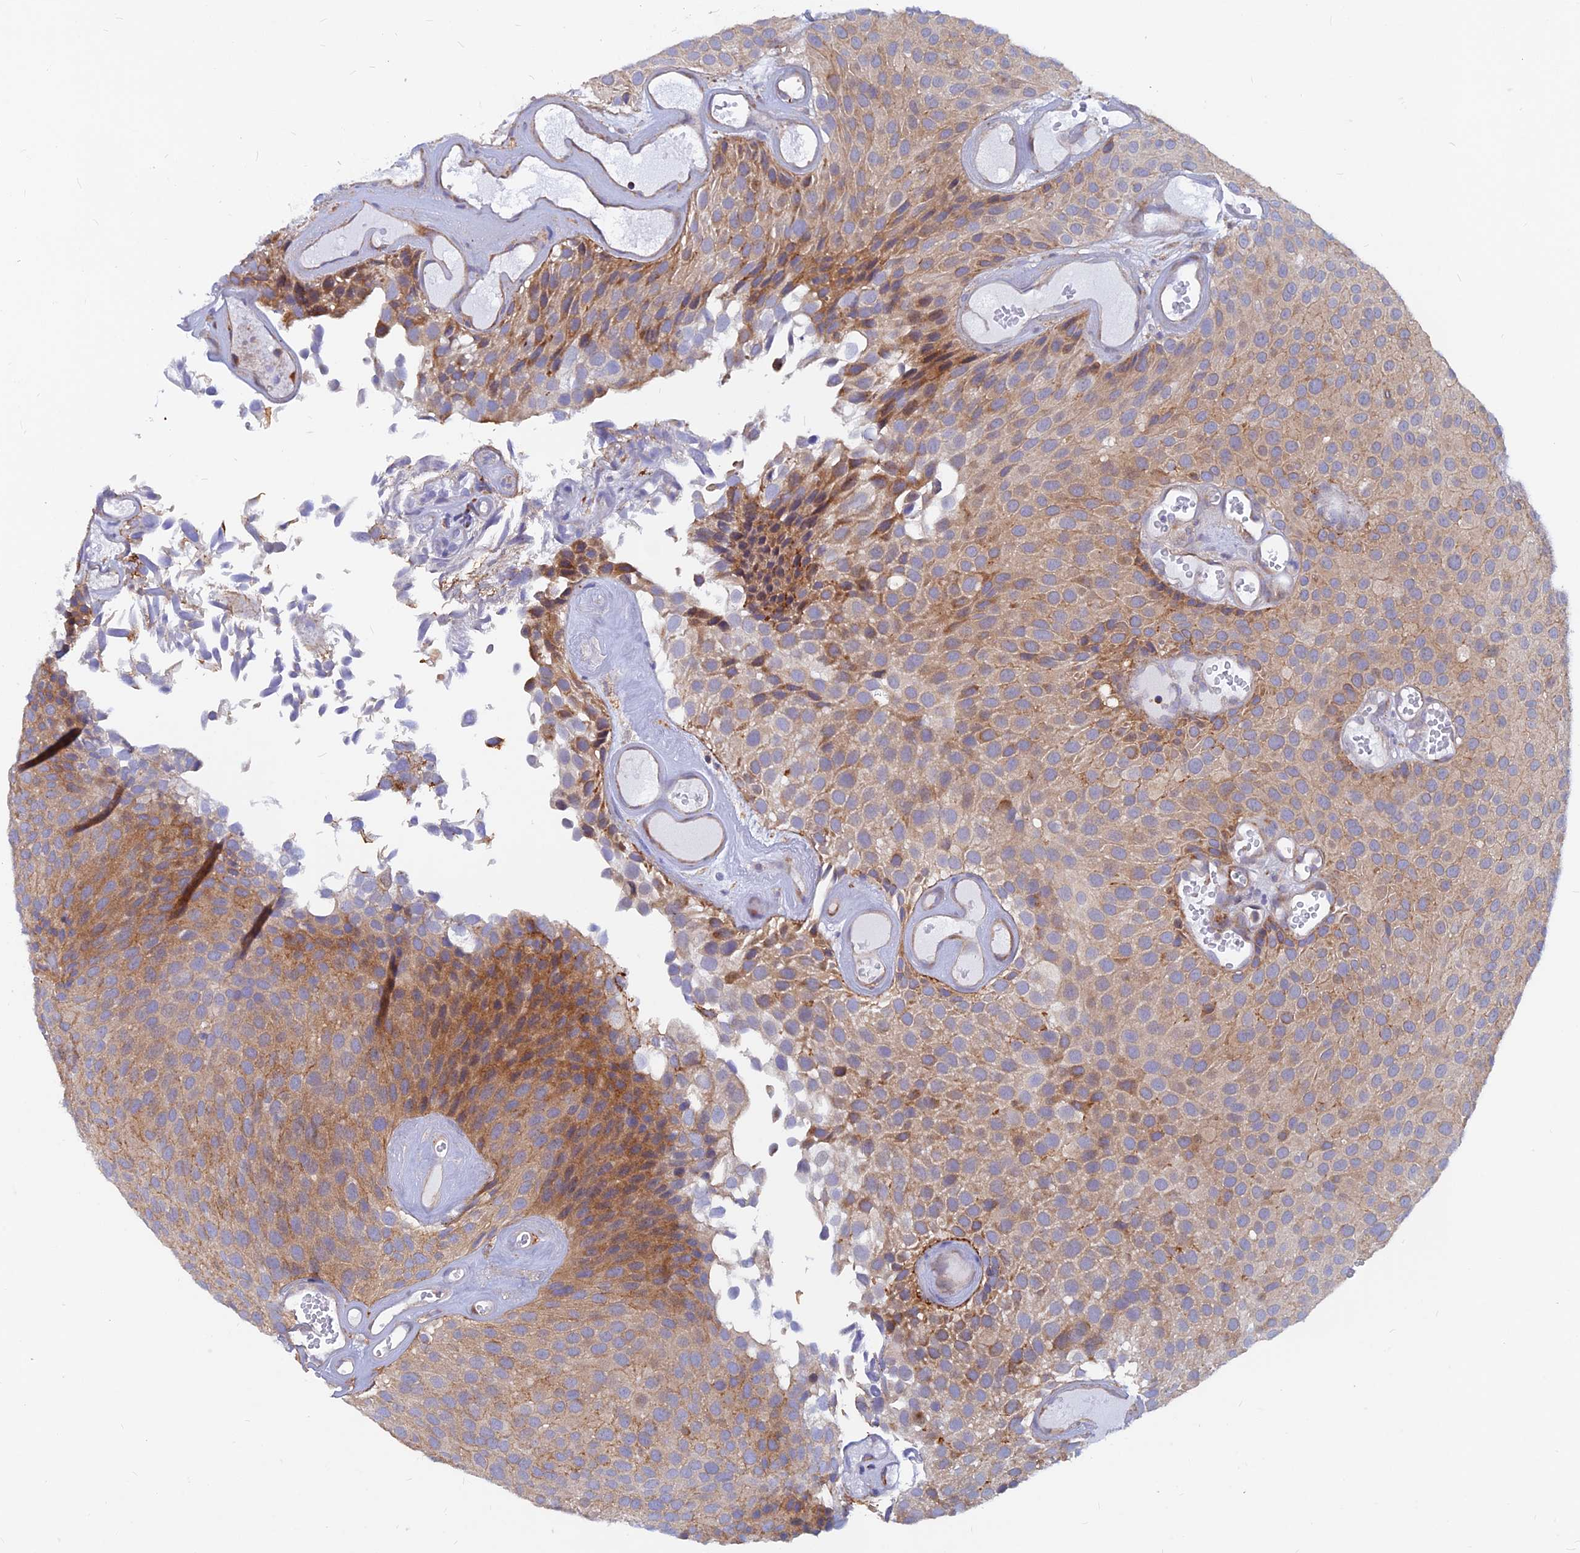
{"staining": {"intensity": "moderate", "quantity": "25%-75%", "location": "cytoplasmic/membranous"}, "tissue": "urothelial cancer", "cell_type": "Tumor cells", "image_type": "cancer", "snomed": [{"axis": "morphology", "description": "Urothelial carcinoma, Low grade"}, {"axis": "topography", "description": "Urinary bladder"}], "caption": "This image shows immunohistochemistry (IHC) staining of human urothelial cancer, with medium moderate cytoplasmic/membranous staining in approximately 25%-75% of tumor cells.", "gene": "DNAJC16", "patient": {"sex": "male", "age": 89}}